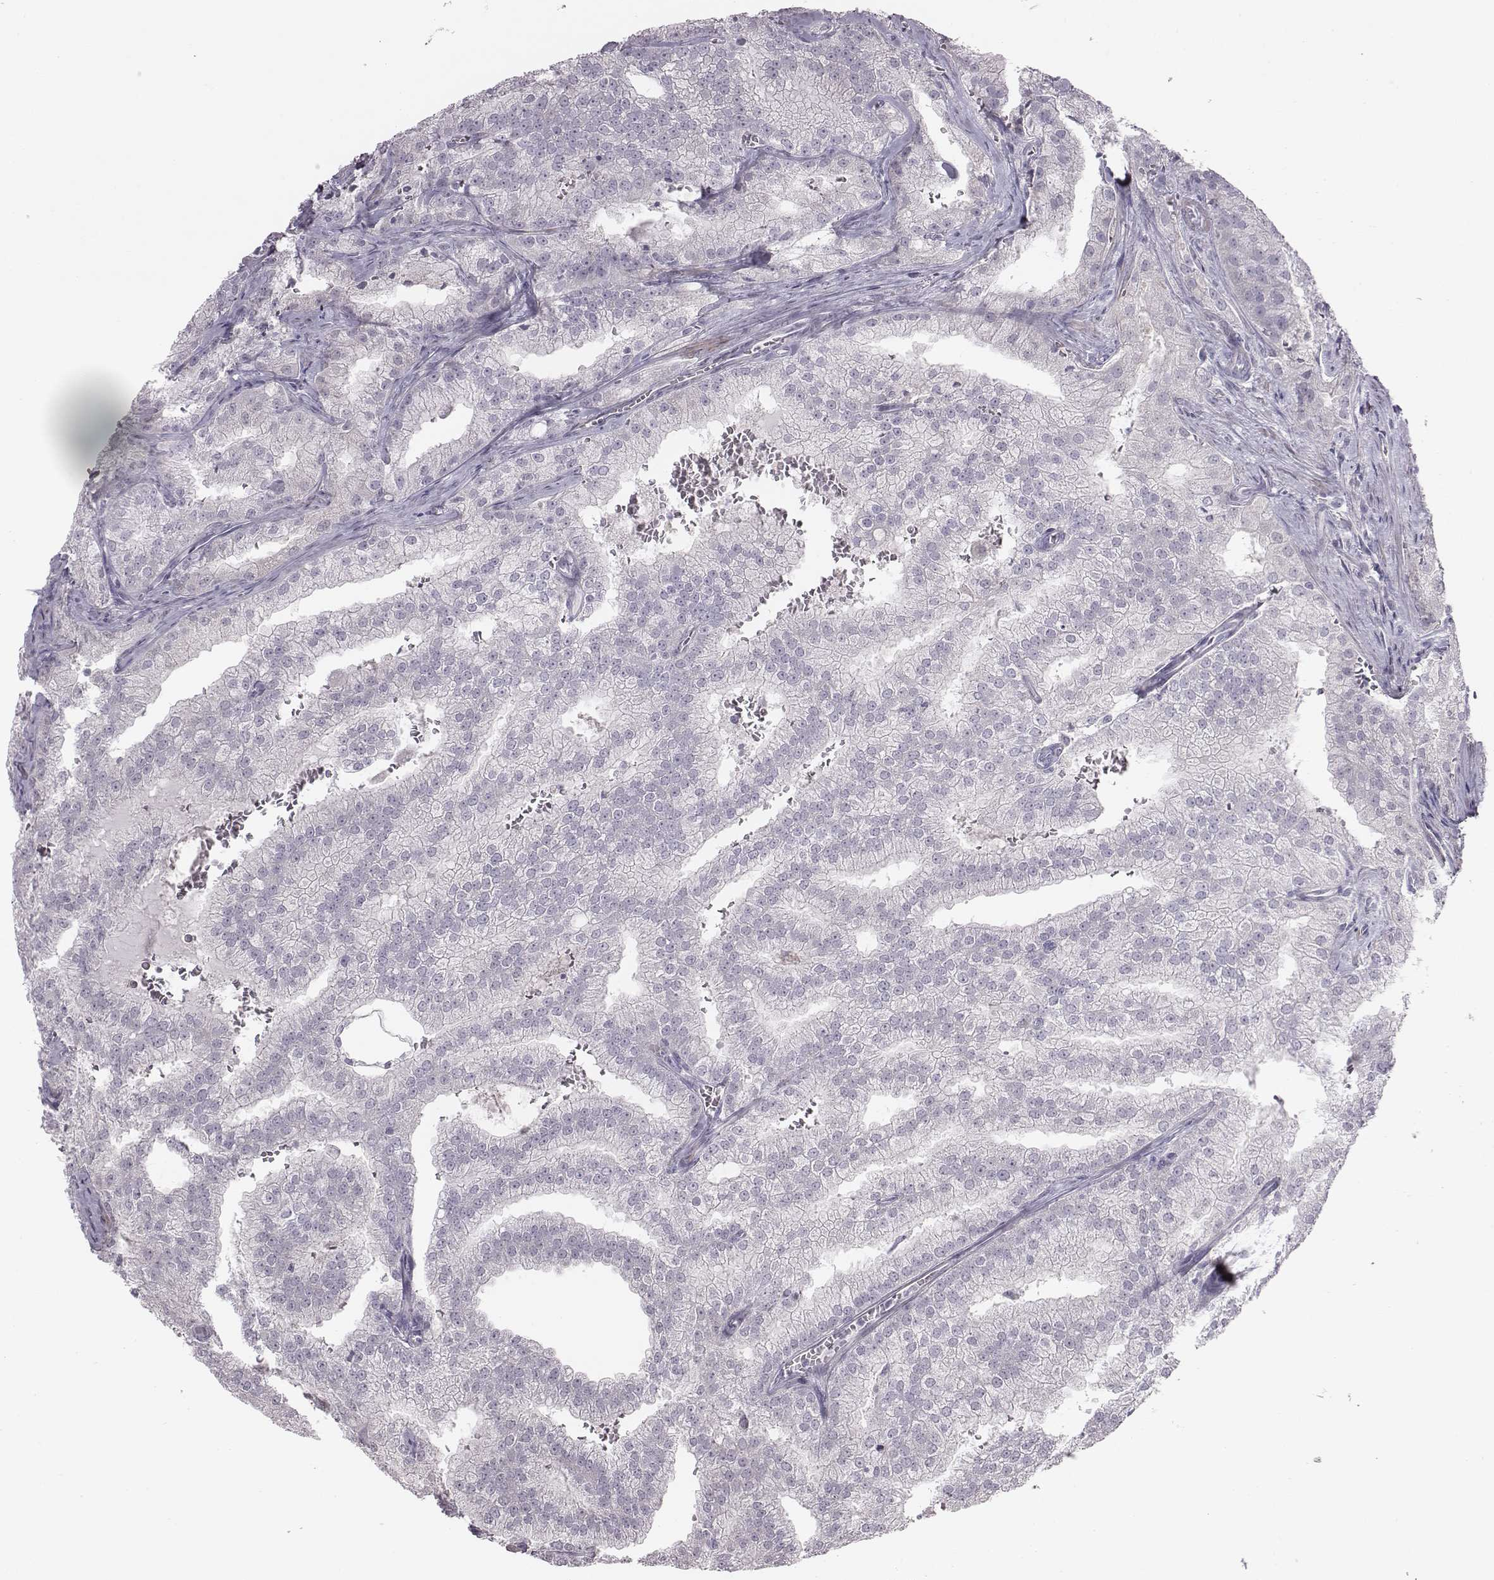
{"staining": {"intensity": "negative", "quantity": "none", "location": "none"}, "tissue": "prostate cancer", "cell_type": "Tumor cells", "image_type": "cancer", "snomed": [{"axis": "morphology", "description": "Adenocarcinoma, NOS"}, {"axis": "topography", "description": "Prostate"}], "caption": "The micrograph displays no significant positivity in tumor cells of prostate cancer. Nuclei are stained in blue.", "gene": "CRISP1", "patient": {"sex": "male", "age": 70}}